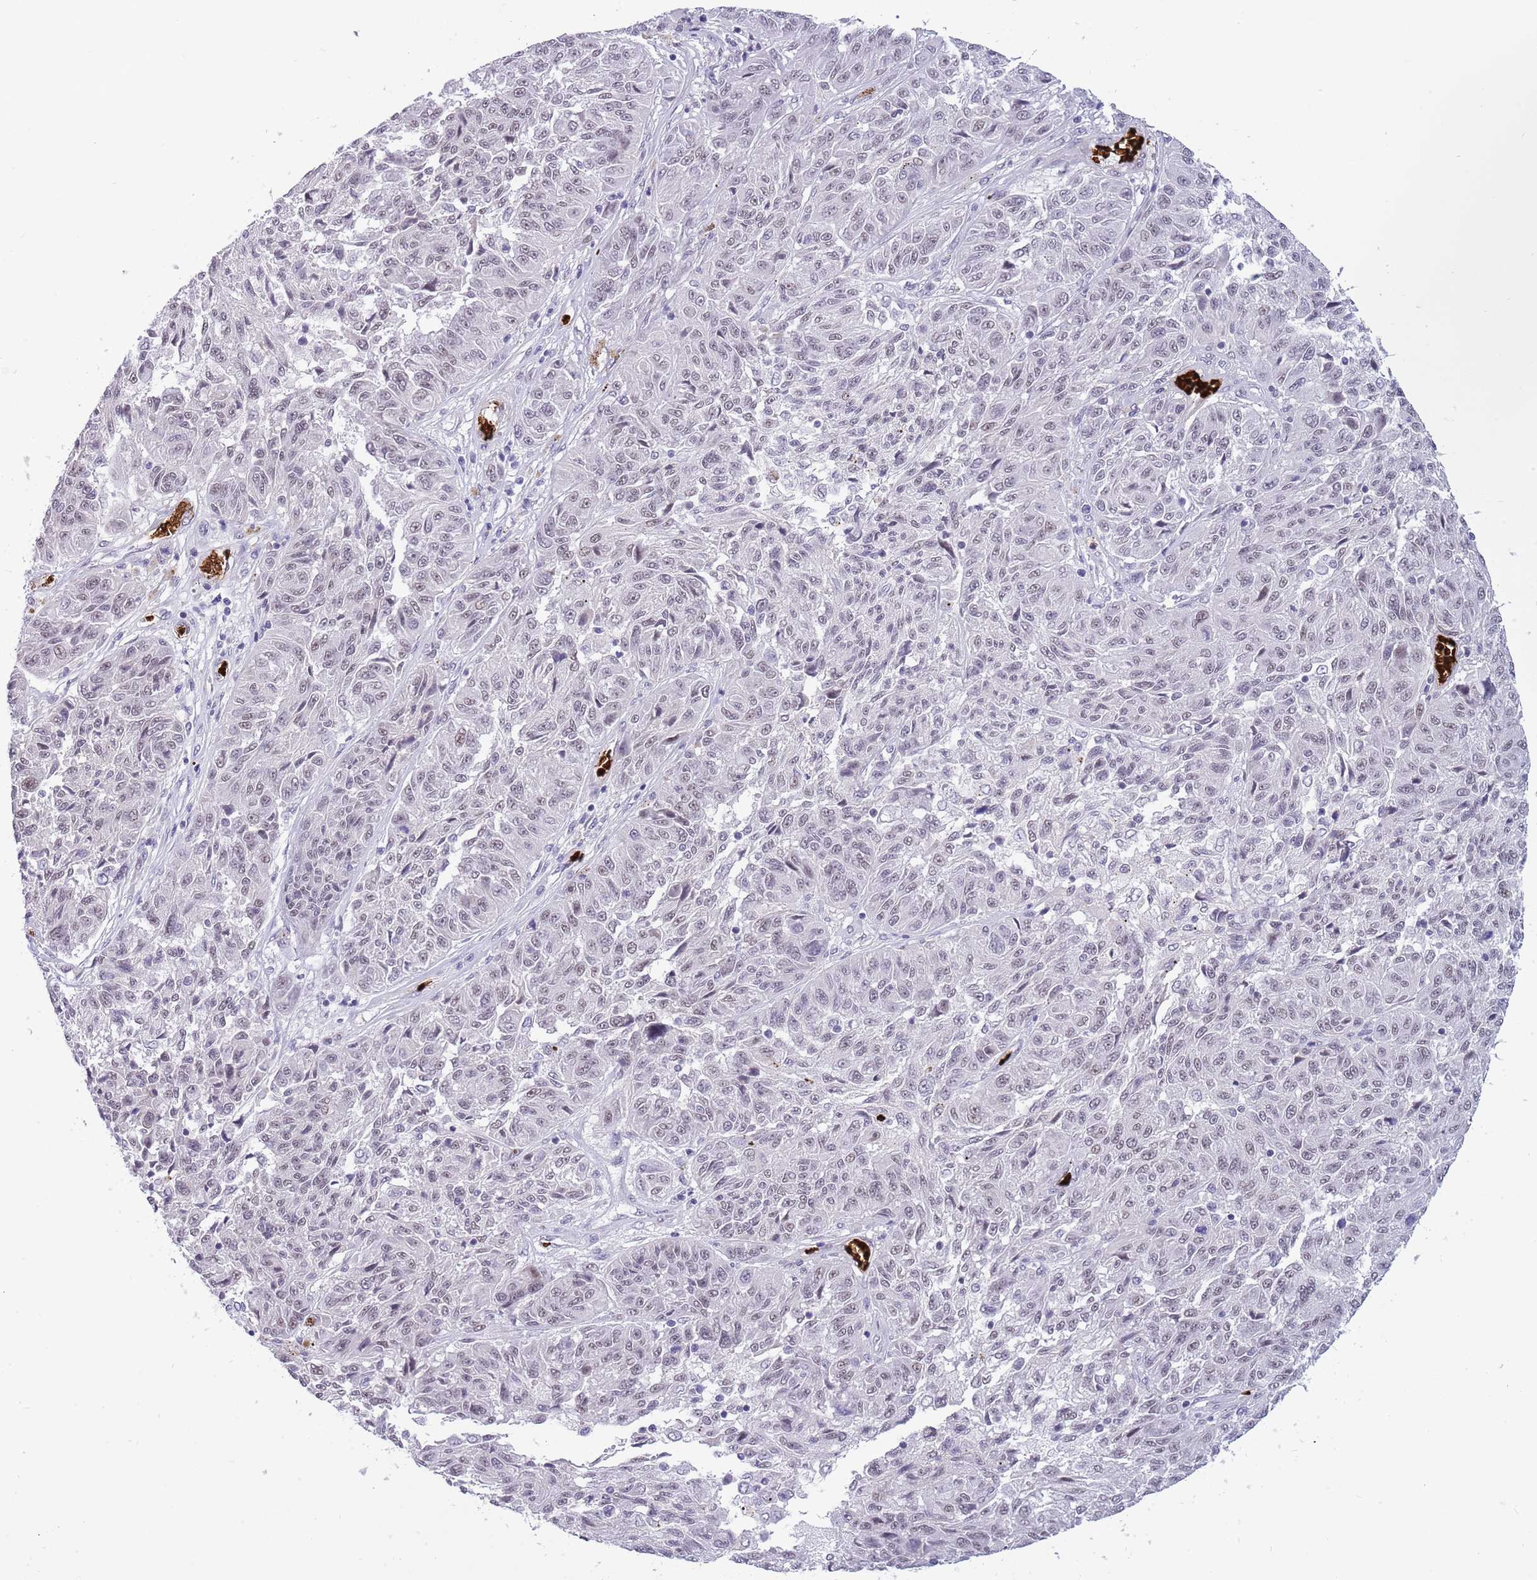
{"staining": {"intensity": "weak", "quantity": ">75%", "location": "nuclear"}, "tissue": "melanoma", "cell_type": "Tumor cells", "image_type": "cancer", "snomed": [{"axis": "morphology", "description": "Malignant melanoma, NOS"}, {"axis": "topography", "description": "Skin"}], "caption": "The histopathology image demonstrates a brown stain indicating the presence of a protein in the nuclear of tumor cells in melanoma.", "gene": "LYPD6B", "patient": {"sex": "male", "age": 53}}